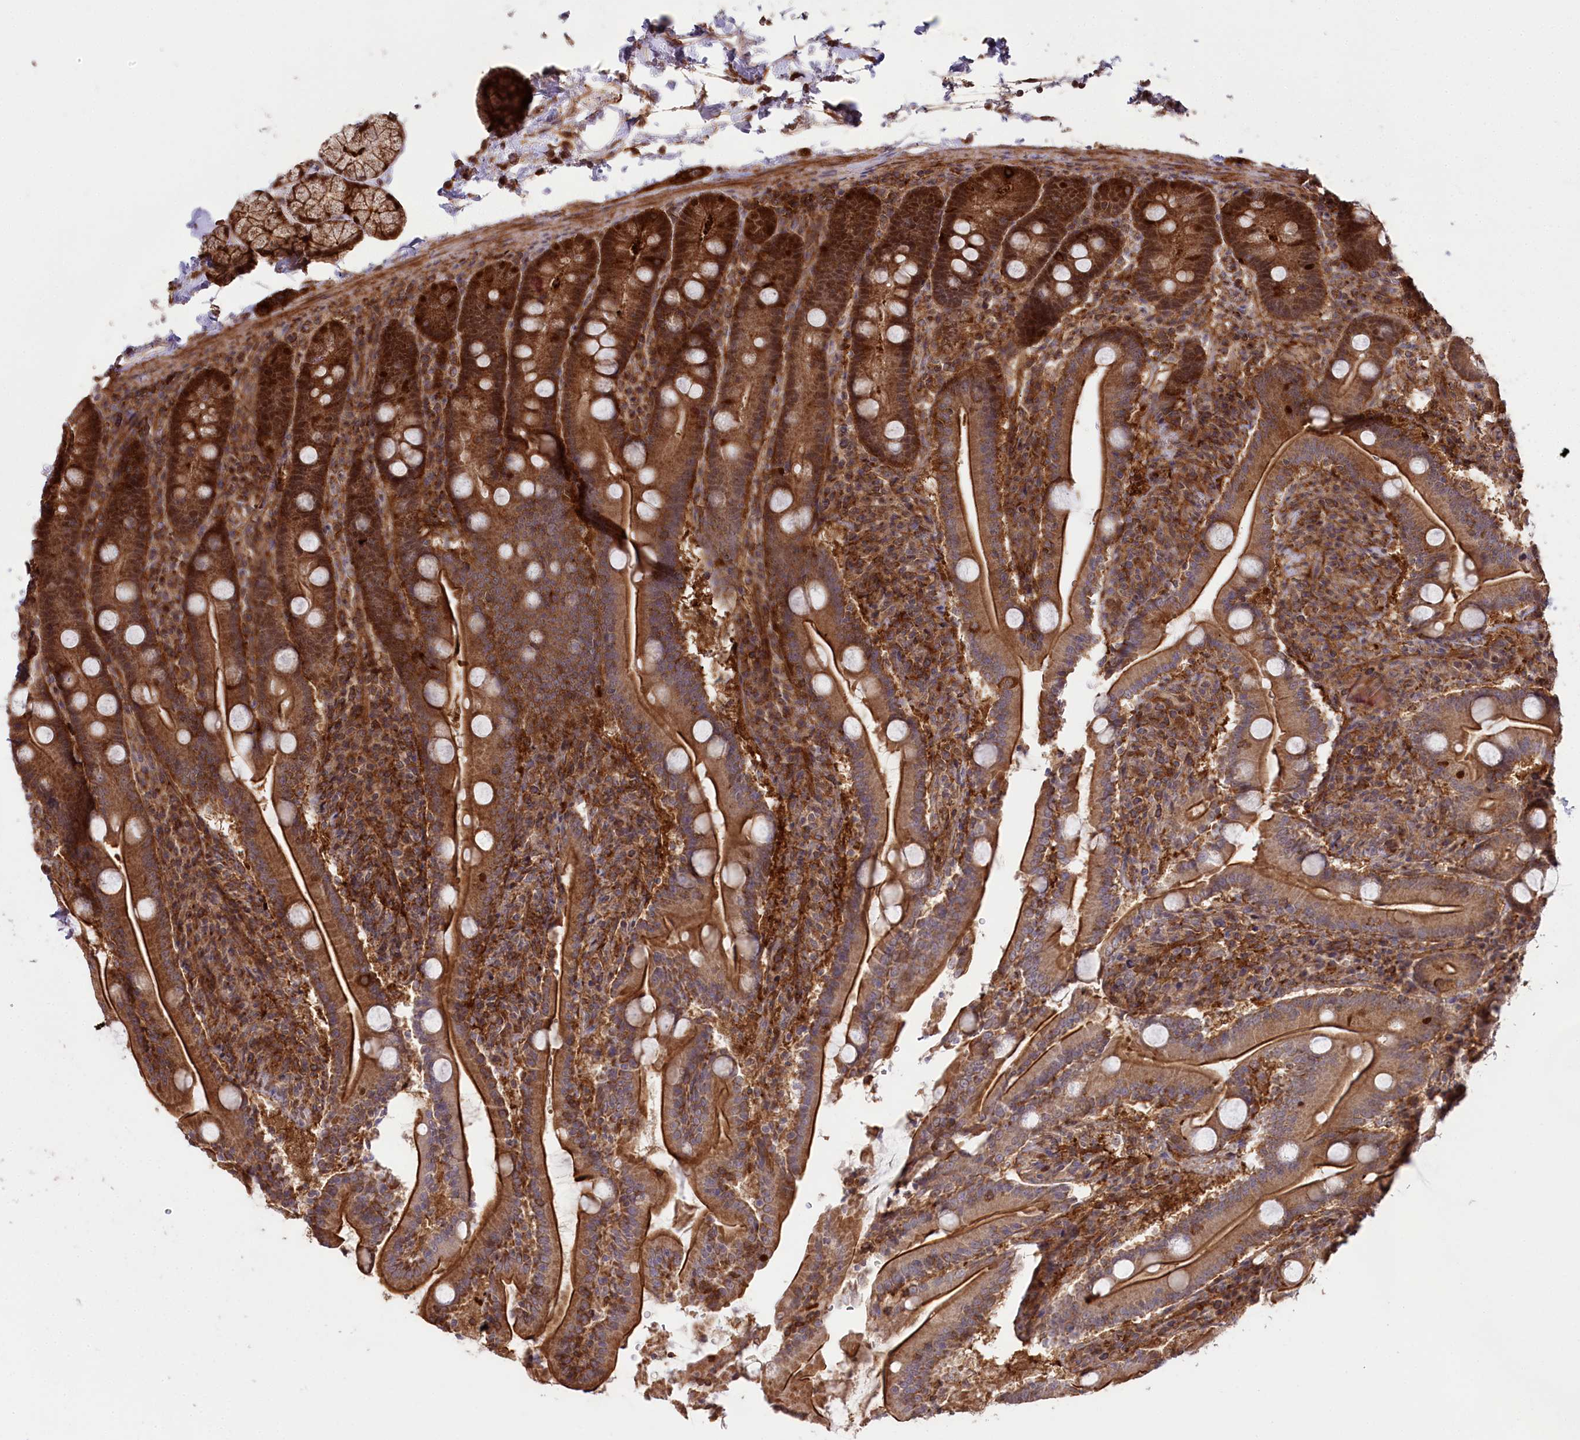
{"staining": {"intensity": "strong", "quantity": ">75%", "location": "cytoplasmic/membranous,nuclear"}, "tissue": "duodenum", "cell_type": "Glandular cells", "image_type": "normal", "snomed": [{"axis": "morphology", "description": "Normal tissue, NOS"}, {"axis": "topography", "description": "Duodenum"}], "caption": "Immunohistochemistry (IHC) histopathology image of unremarkable duodenum stained for a protein (brown), which displays high levels of strong cytoplasmic/membranous,nuclear expression in about >75% of glandular cells.", "gene": "CCDC91", "patient": {"sex": "male", "age": 35}}